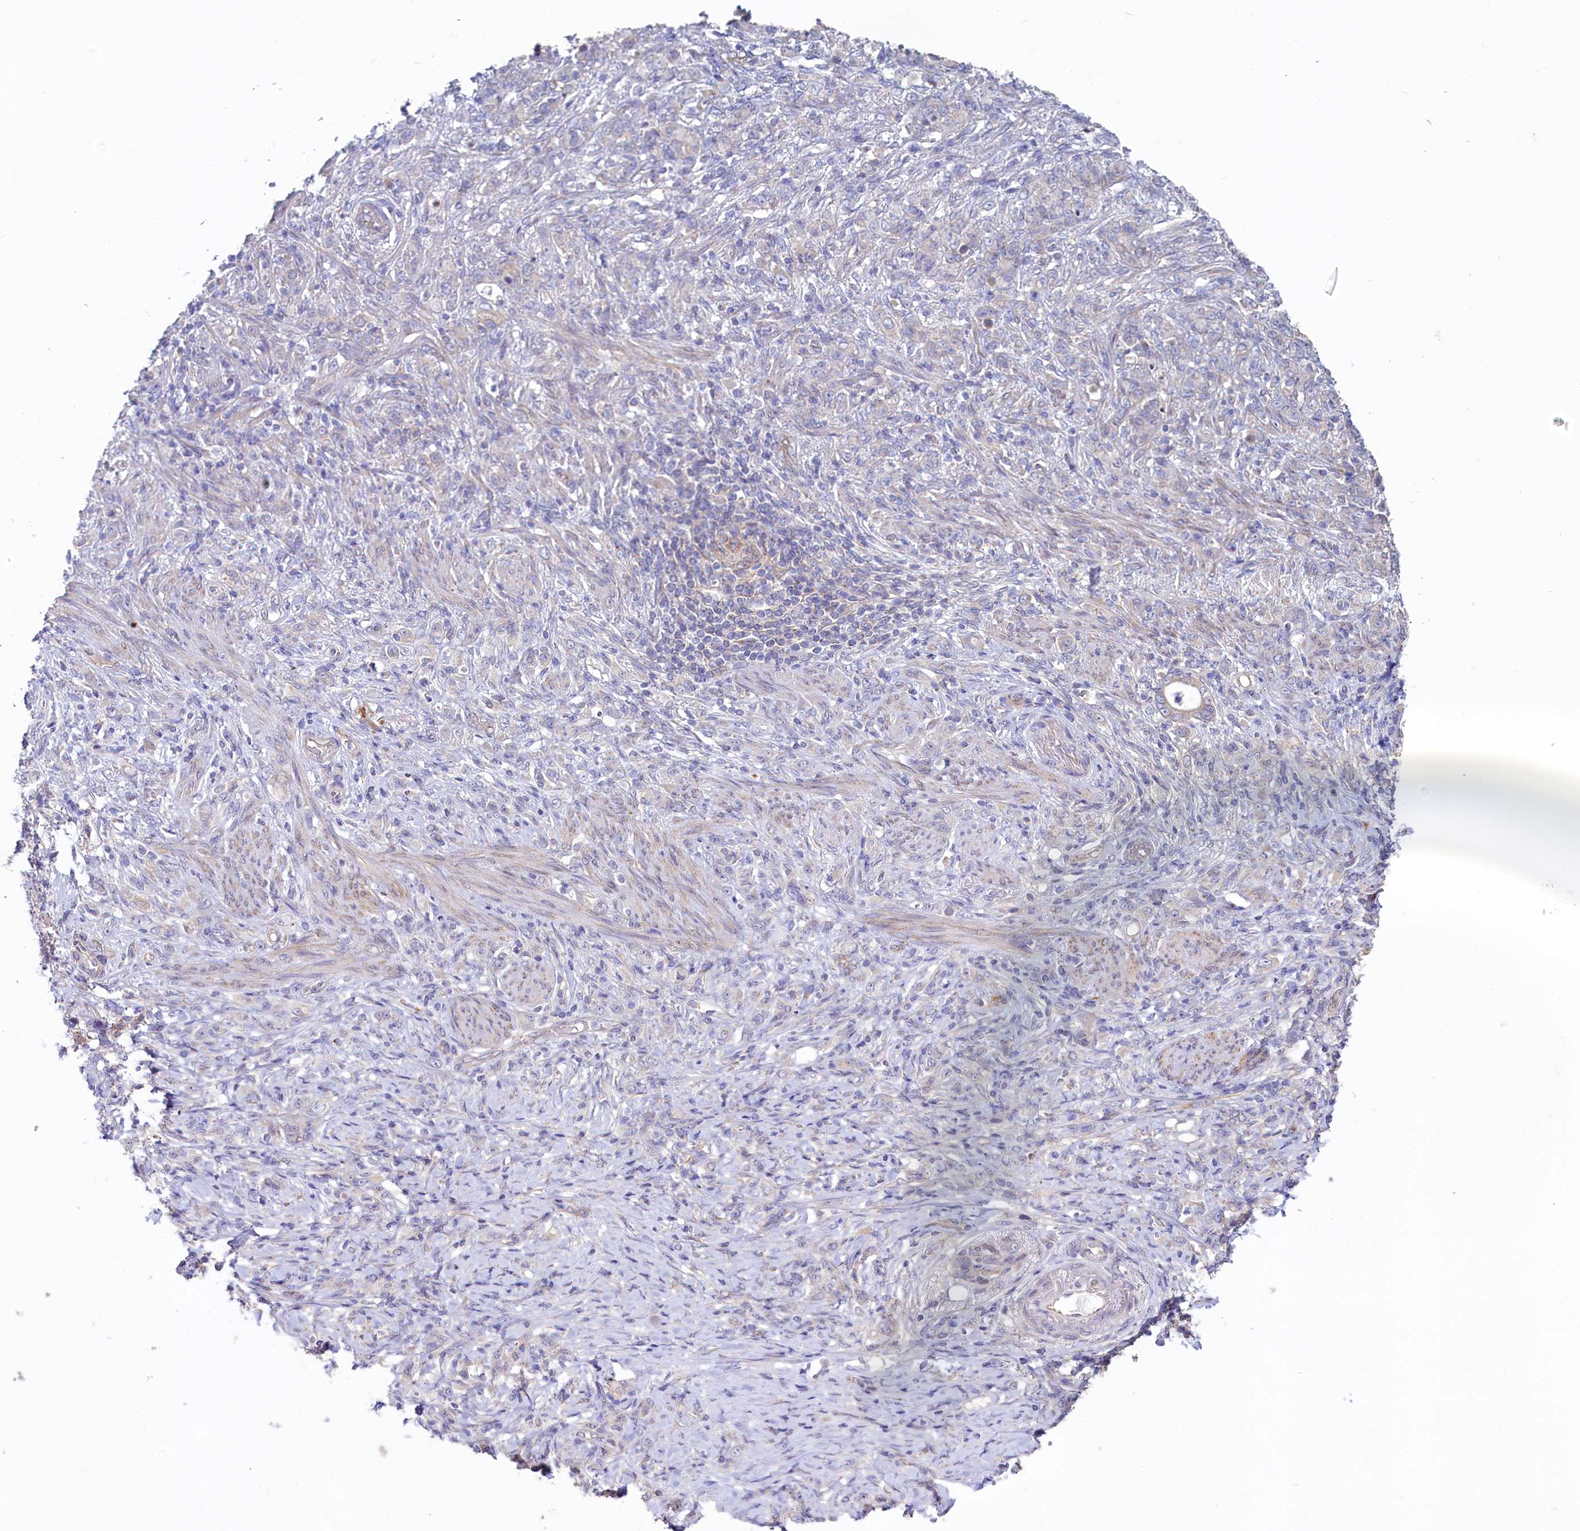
{"staining": {"intensity": "negative", "quantity": "none", "location": "none"}, "tissue": "stomach cancer", "cell_type": "Tumor cells", "image_type": "cancer", "snomed": [{"axis": "morphology", "description": "Adenocarcinoma, NOS"}, {"axis": "topography", "description": "Stomach"}], "caption": "There is no significant staining in tumor cells of stomach cancer. Nuclei are stained in blue.", "gene": "SPATA2L", "patient": {"sex": "female", "age": 79}}